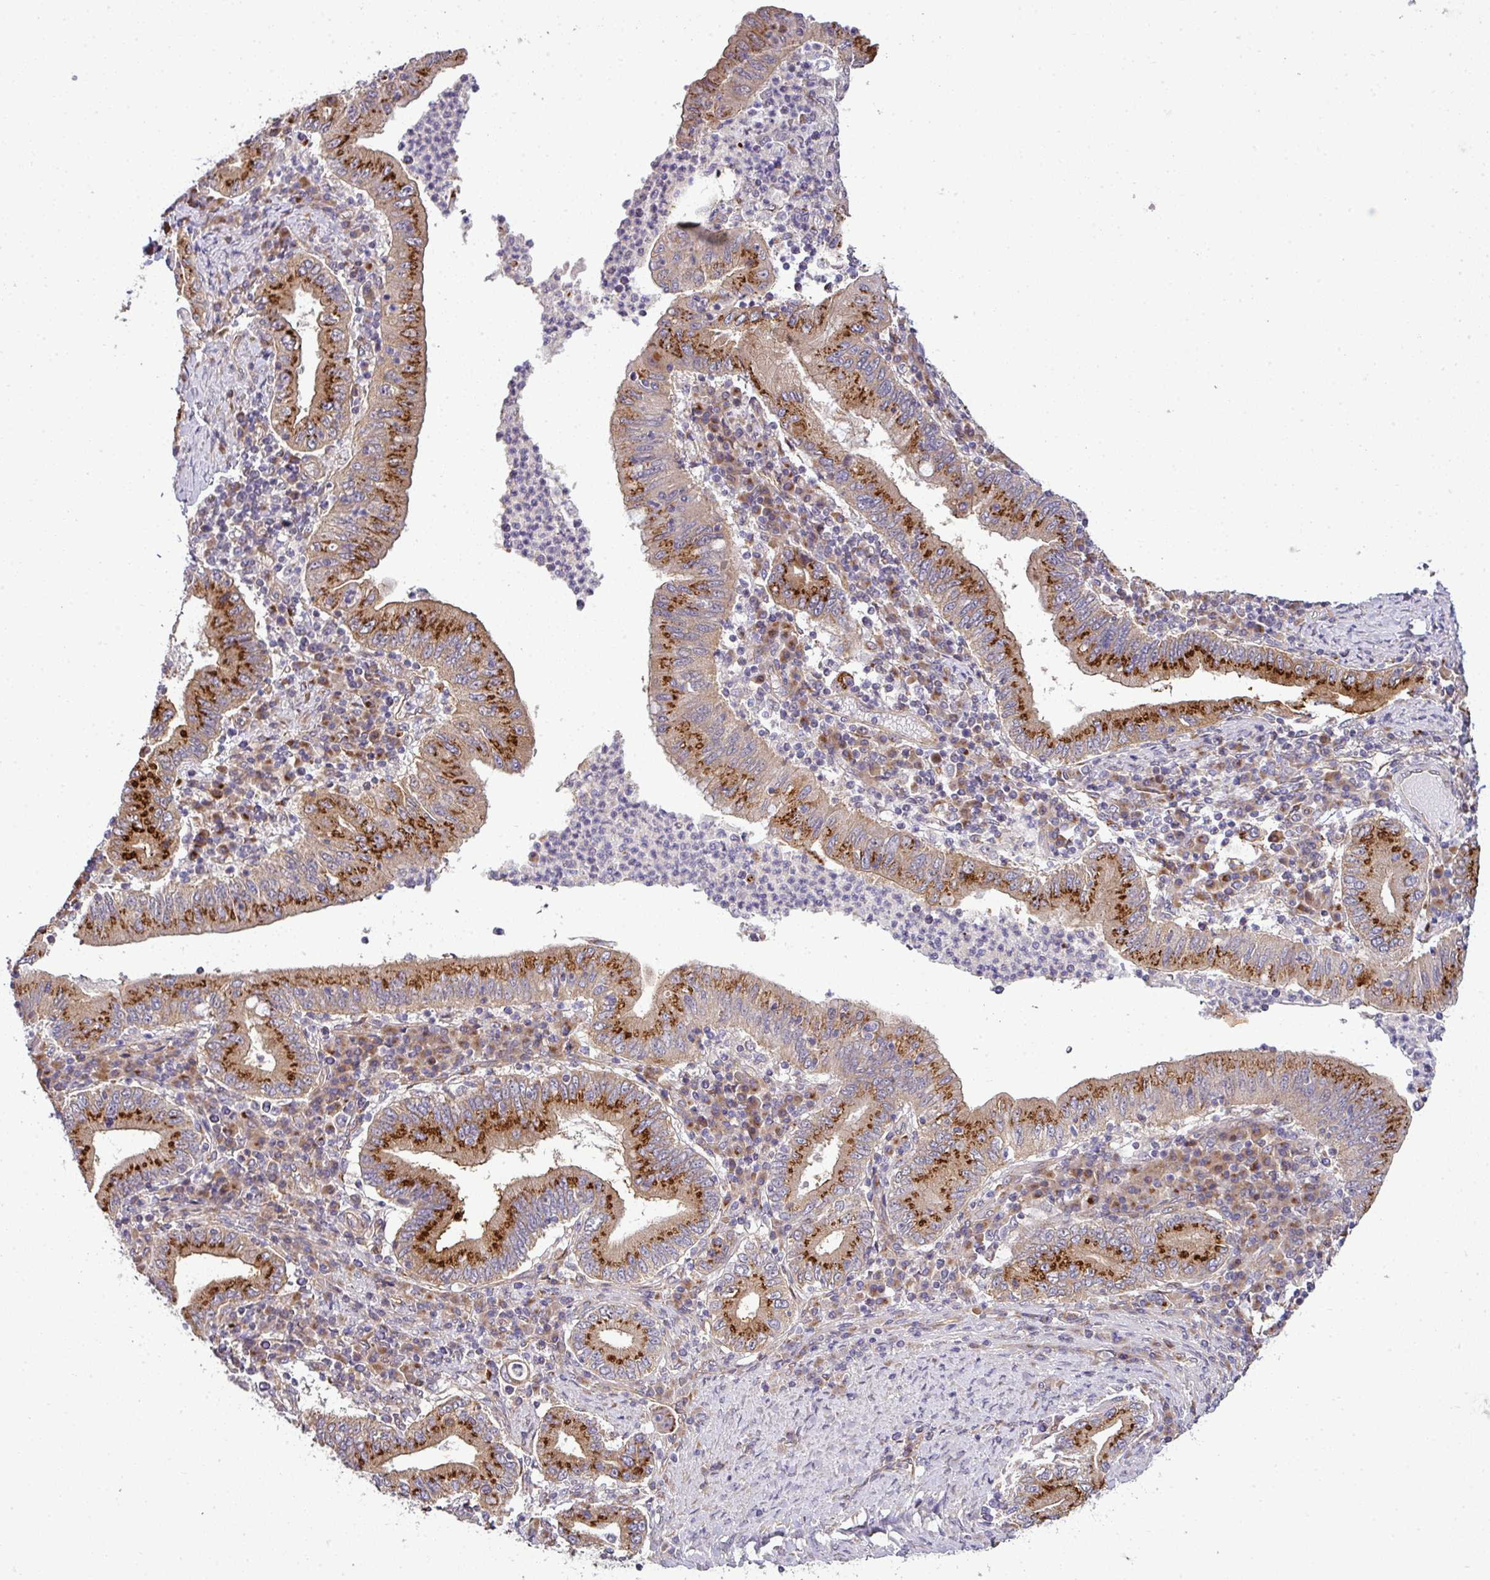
{"staining": {"intensity": "strong", "quantity": ">75%", "location": "cytoplasmic/membranous"}, "tissue": "stomach cancer", "cell_type": "Tumor cells", "image_type": "cancer", "snomed": [{"axis": "morphology", "description": "Normal tissue, NOS"}, {"axis": "morphology", "description": "Adenocarcinoma, NOS"}, {"axis": "topography", "description": "Esophagus"}, {"axis": "topography", "description": "Stomach, upper"}, {"axis": "topography", "description": "Peripheral nerve tissue"}], "caption": "Tumor cells show high levels of strong cytoplasmic/membranous expression in about >75% of cells in stomach adenocarcinoma.", "gene": "TIMMDC1", "patient": {"sex": "male", "age": 62}}